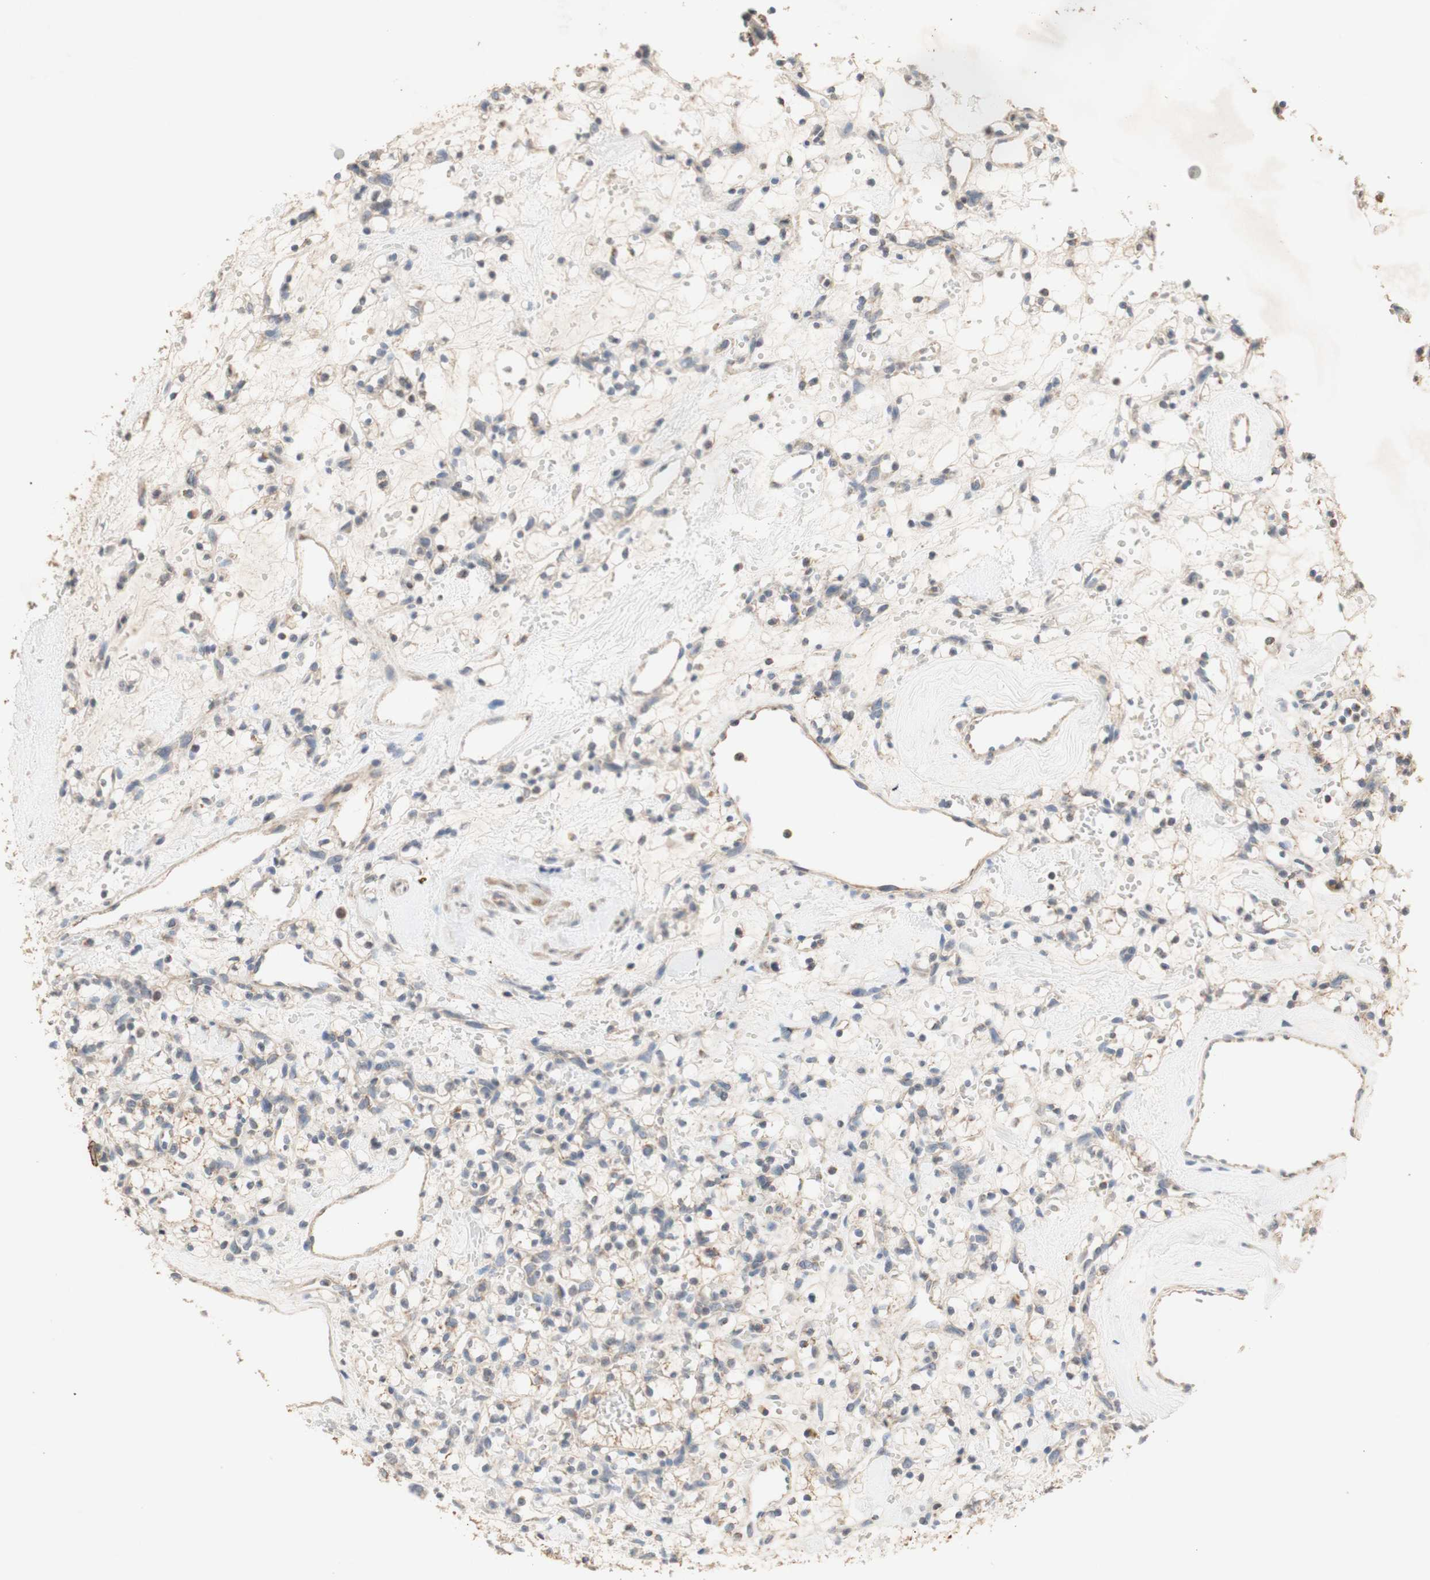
{"staining": {"intensity": "moderate", "quantity": "<25%", "location": "cytoplasmic/membranous"}, "tissue": "renal cancer", "cell_type": "Tumor cells", "image_type": "cancer", "snomed": [{"axis": "morphology", "description": "Adenocarcinoma, NOS"}, {"axis": "topography", "description": "Kidney"}], "caption": "Human renal cancer (adenocarcinoma) stained for a protein (brown) reveals moderate cytoplasmic/membranous positive positivity in approximately <25% of tumor cells.", "gene": "PTGIS", "patient": {"sex": "female", "age": 60}}